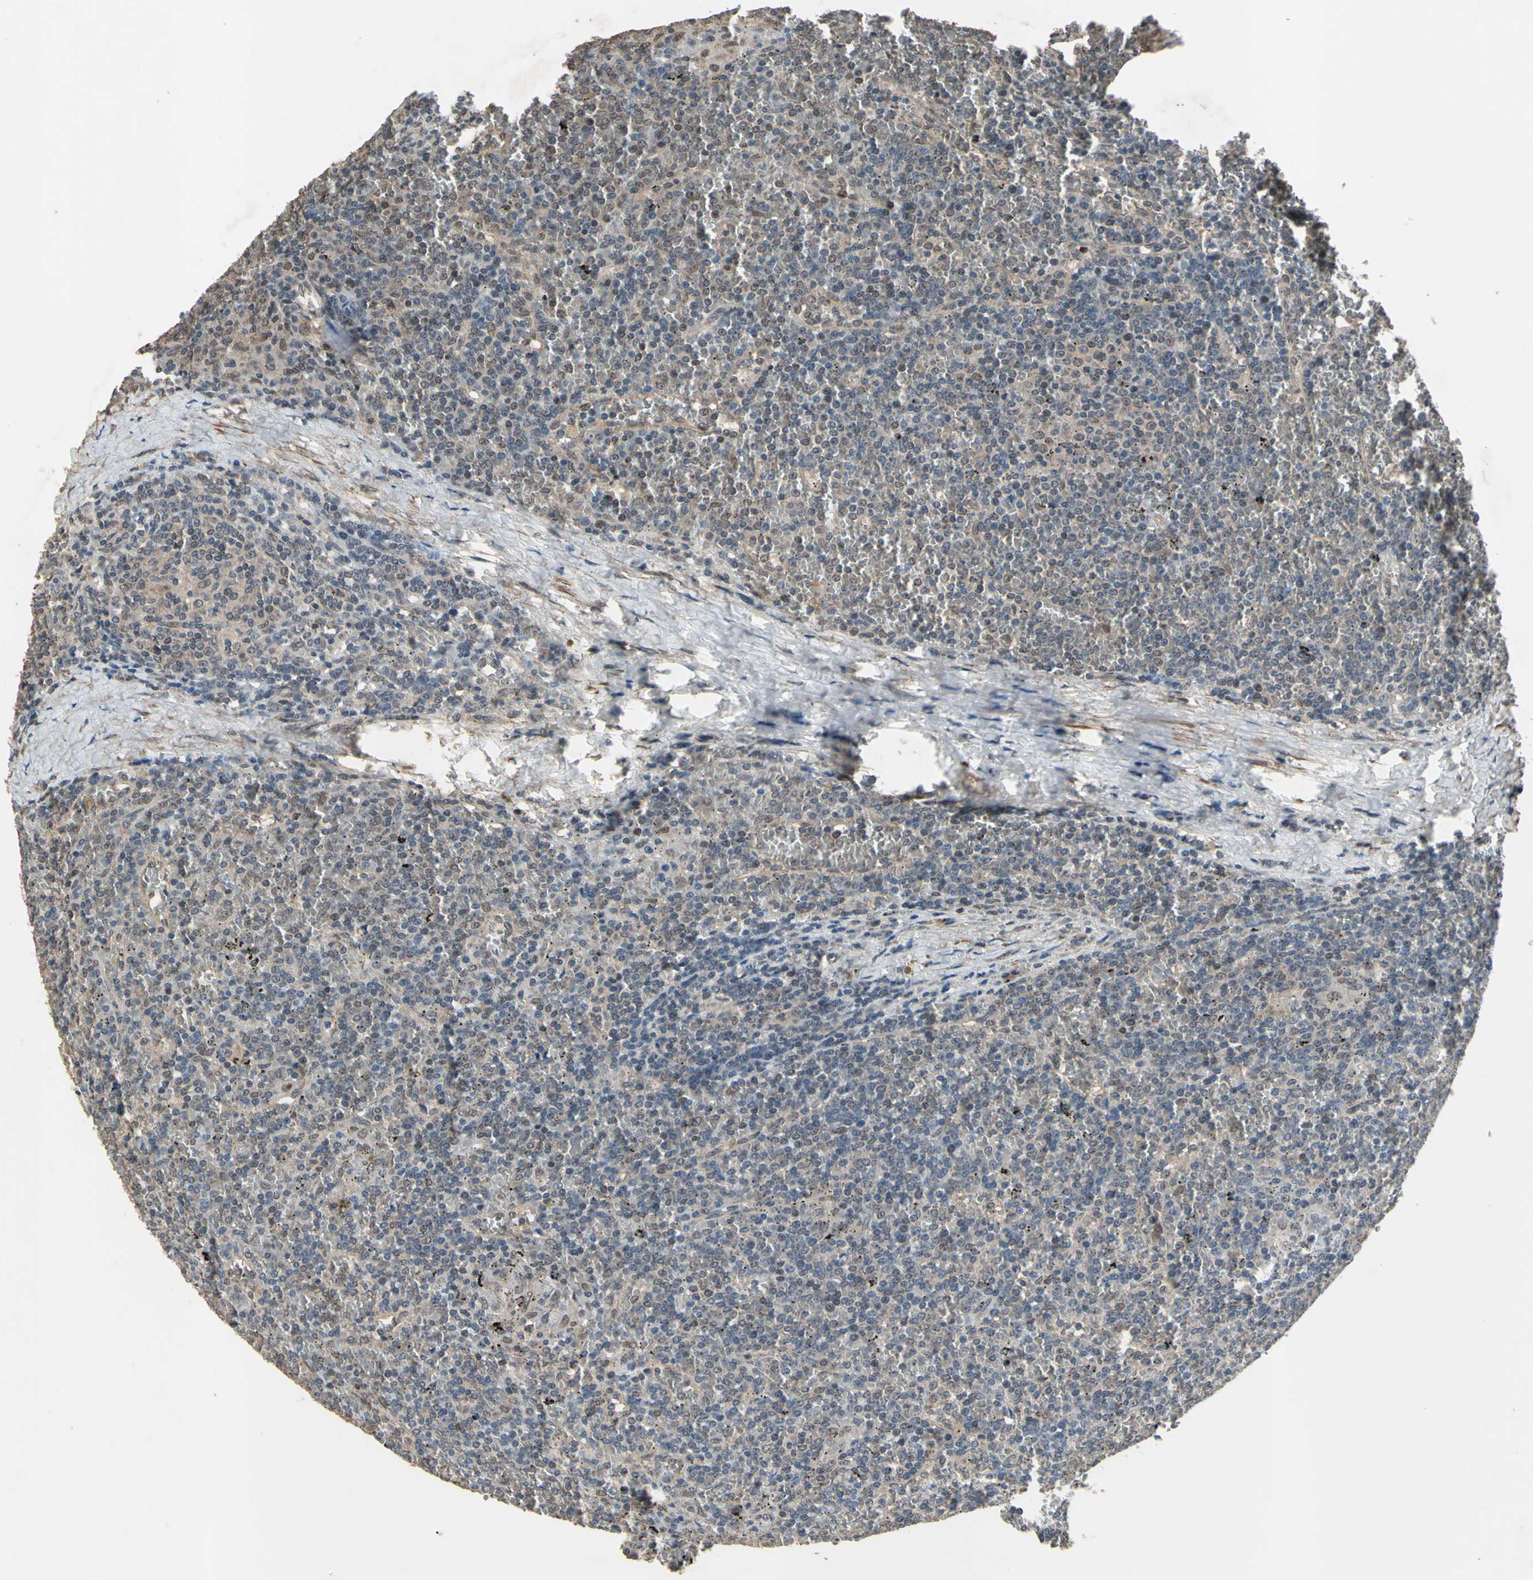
{"staining": {"intensity": "weak", "quantity": ">75%", "location": "cytoplasmic/membranous,nuclear"}, "tissue": "lymphoma", "cell_type": "Tumor cells", "image_type": "cancer", "snomed": [{"axis": "morphology", "description": "Malignant lymphoma, non-Hodgkin's type, Low grade"}, {"axis": "topography", "description": "Spleen"}], "caption": "A low amount of weak cytoplasmic/membranous and nuclear positivity is appreciated in about >75% of tumor cells in lymphoma tissue.", "gene": "ZNF174", "patient": {"sex": "female", "age": 19}}